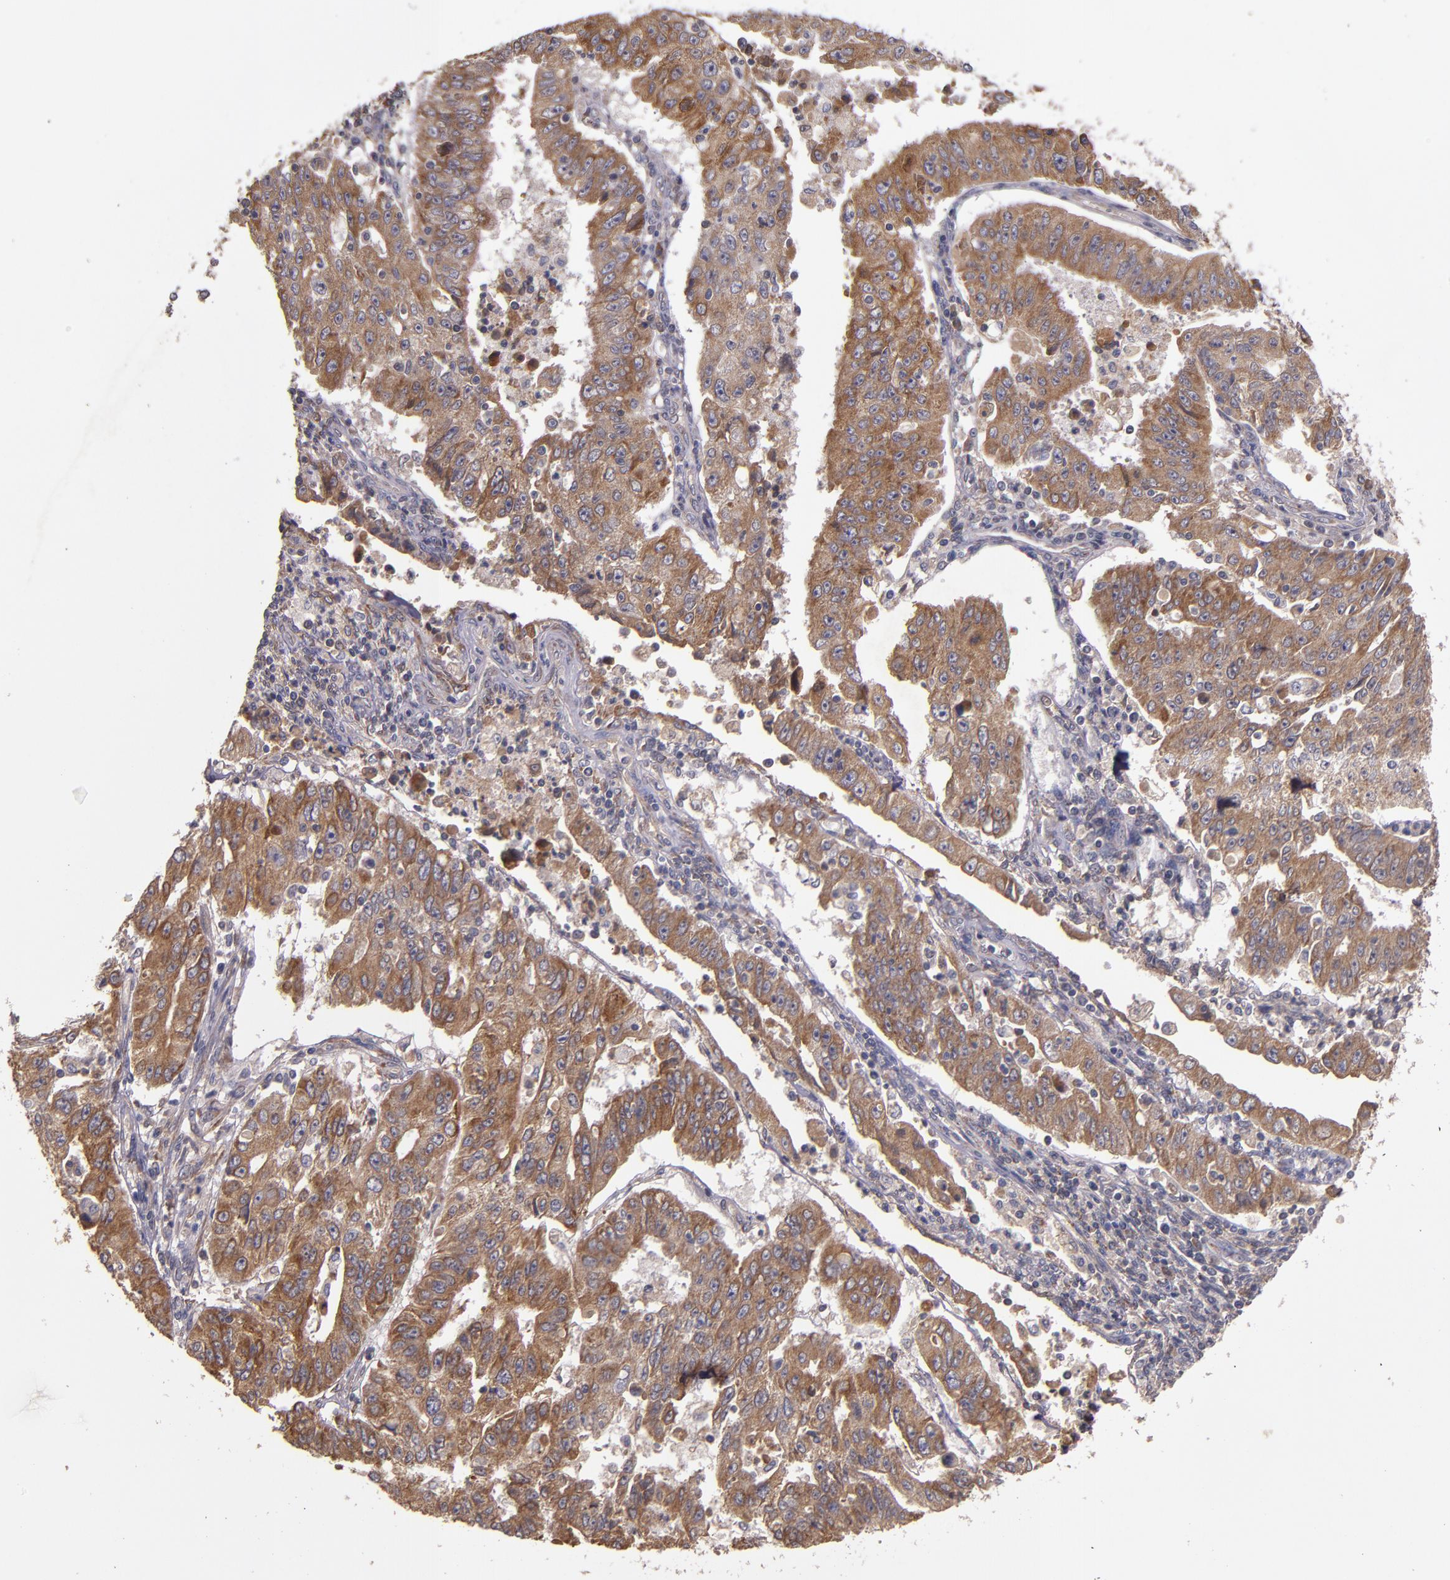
{"staining": {"intensity": "moderate", "quantity": ">75%", "location": "cytoplasmic/membranous"}, "tissue": "endometrial cancer", "cell_type": "Tumor cells", "image_type": "cancer", "snomed": [{"axis": "morphology", "description": "Adenocarcinoma, NOS"}, {"axis": "topography", "description": "Endometrium"}], "caption": "This histopathology image displays immunohistochemistry (IHC) staining of endometrial cancer (adenocarcinoma), with medium moderate cytoplasmic/membranous expression in about >75% of tumor cells.", "gene": "PRAF2", "patient": {"sex": "female", "age": 42}}